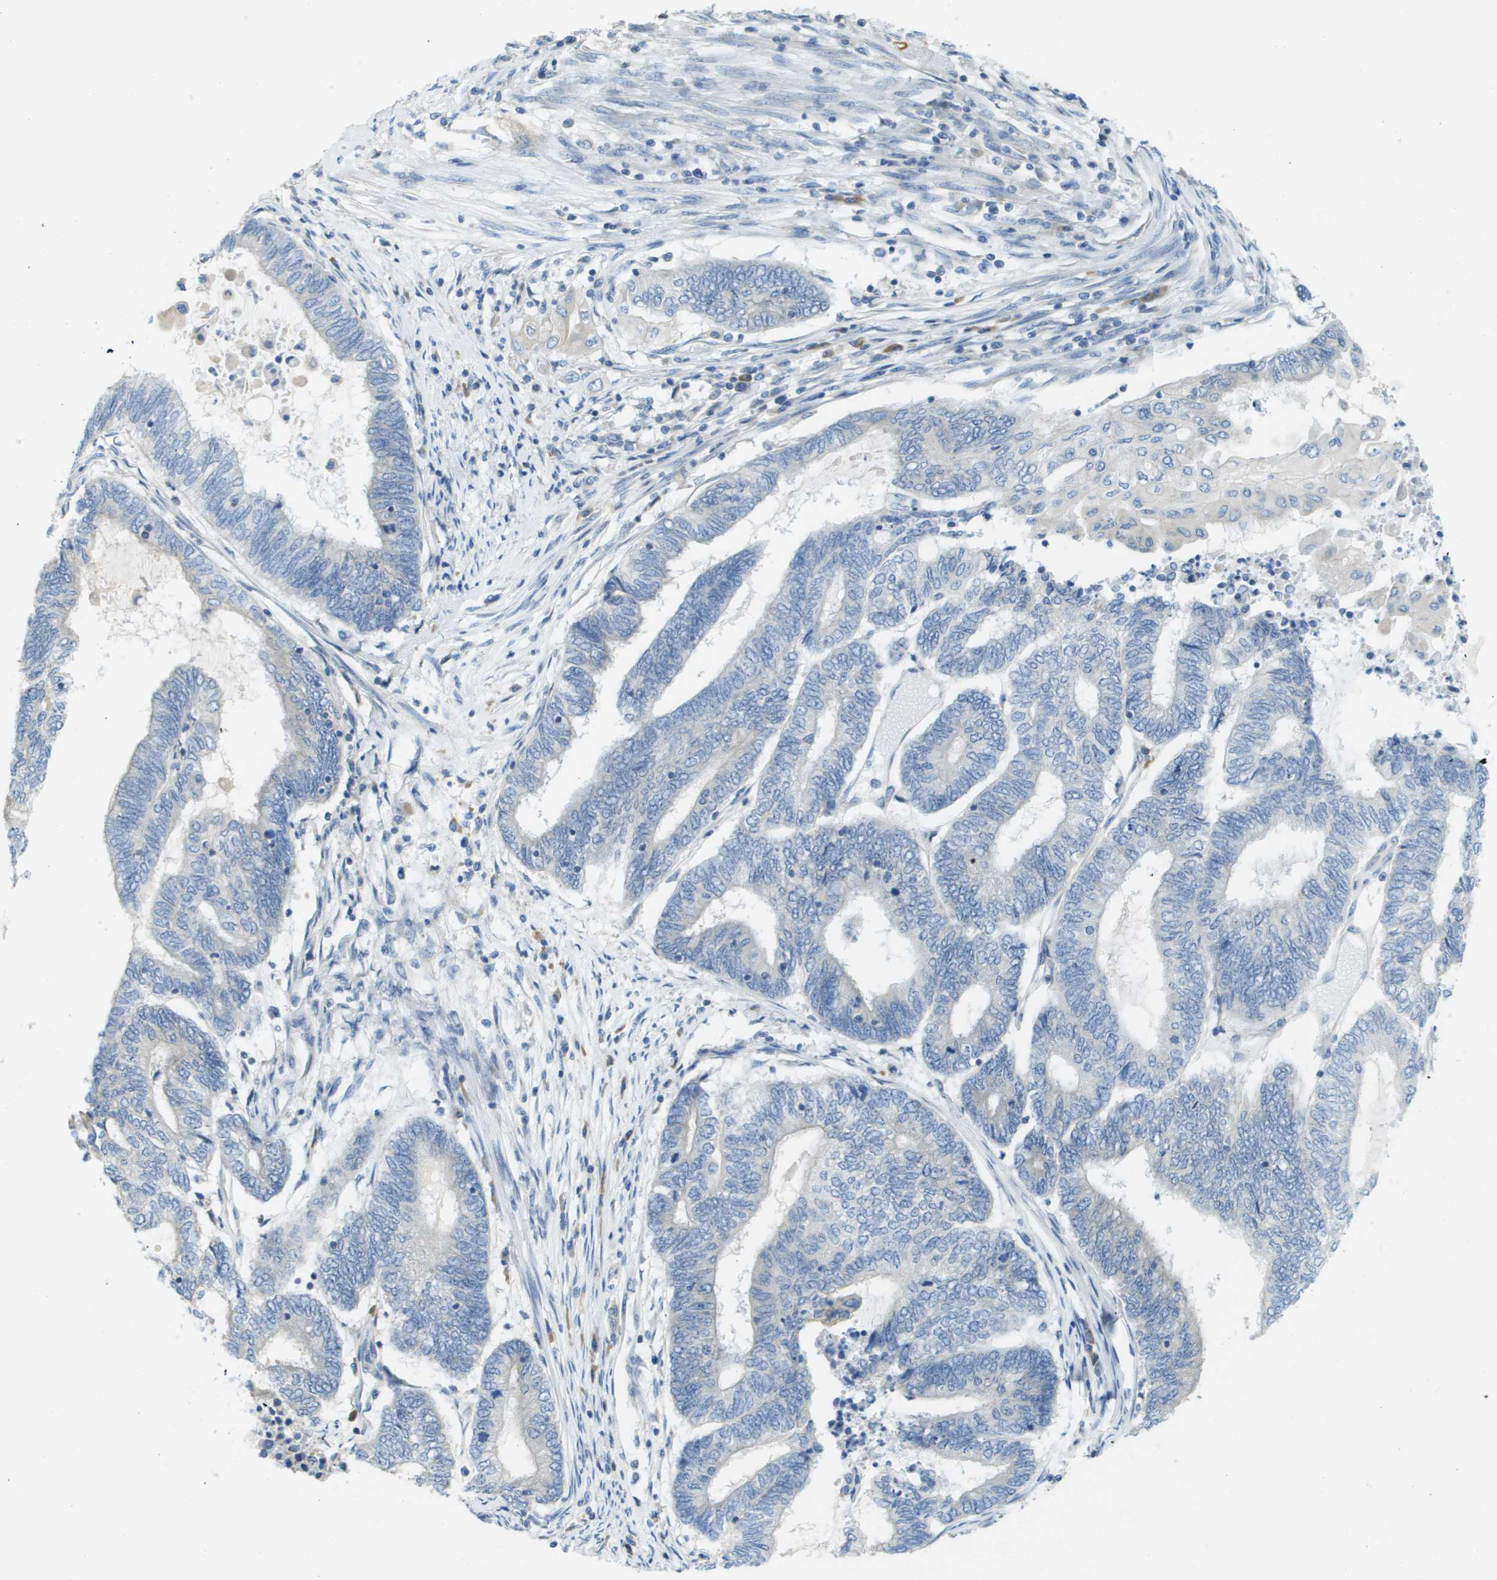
{"staining": {"intensity": "negative", "quantity": "none", "location": "none"}, "tissue": "endometrial cancer", "cell_type": "Tumor cells", "image_type": "cancer", "snomed": [{"axis": "morphology", "description": "Adenocarcinoma, NOS"}, {"axis": "topography", "description": "Uterus"}, {"axis": "topography", "description": "Endometrium"}], "caption": "Tumor cells show no significant protein staining in adenocarcinoma (endometrial). (Stains: DAB (3,3'-diaminobenzidine) IHC with hematoxylin counter stain, Microscopy: brightfield microscopy at high magnification).", "gene": "DNAJB11", "patient": {"sex": "female", "age": 70}}